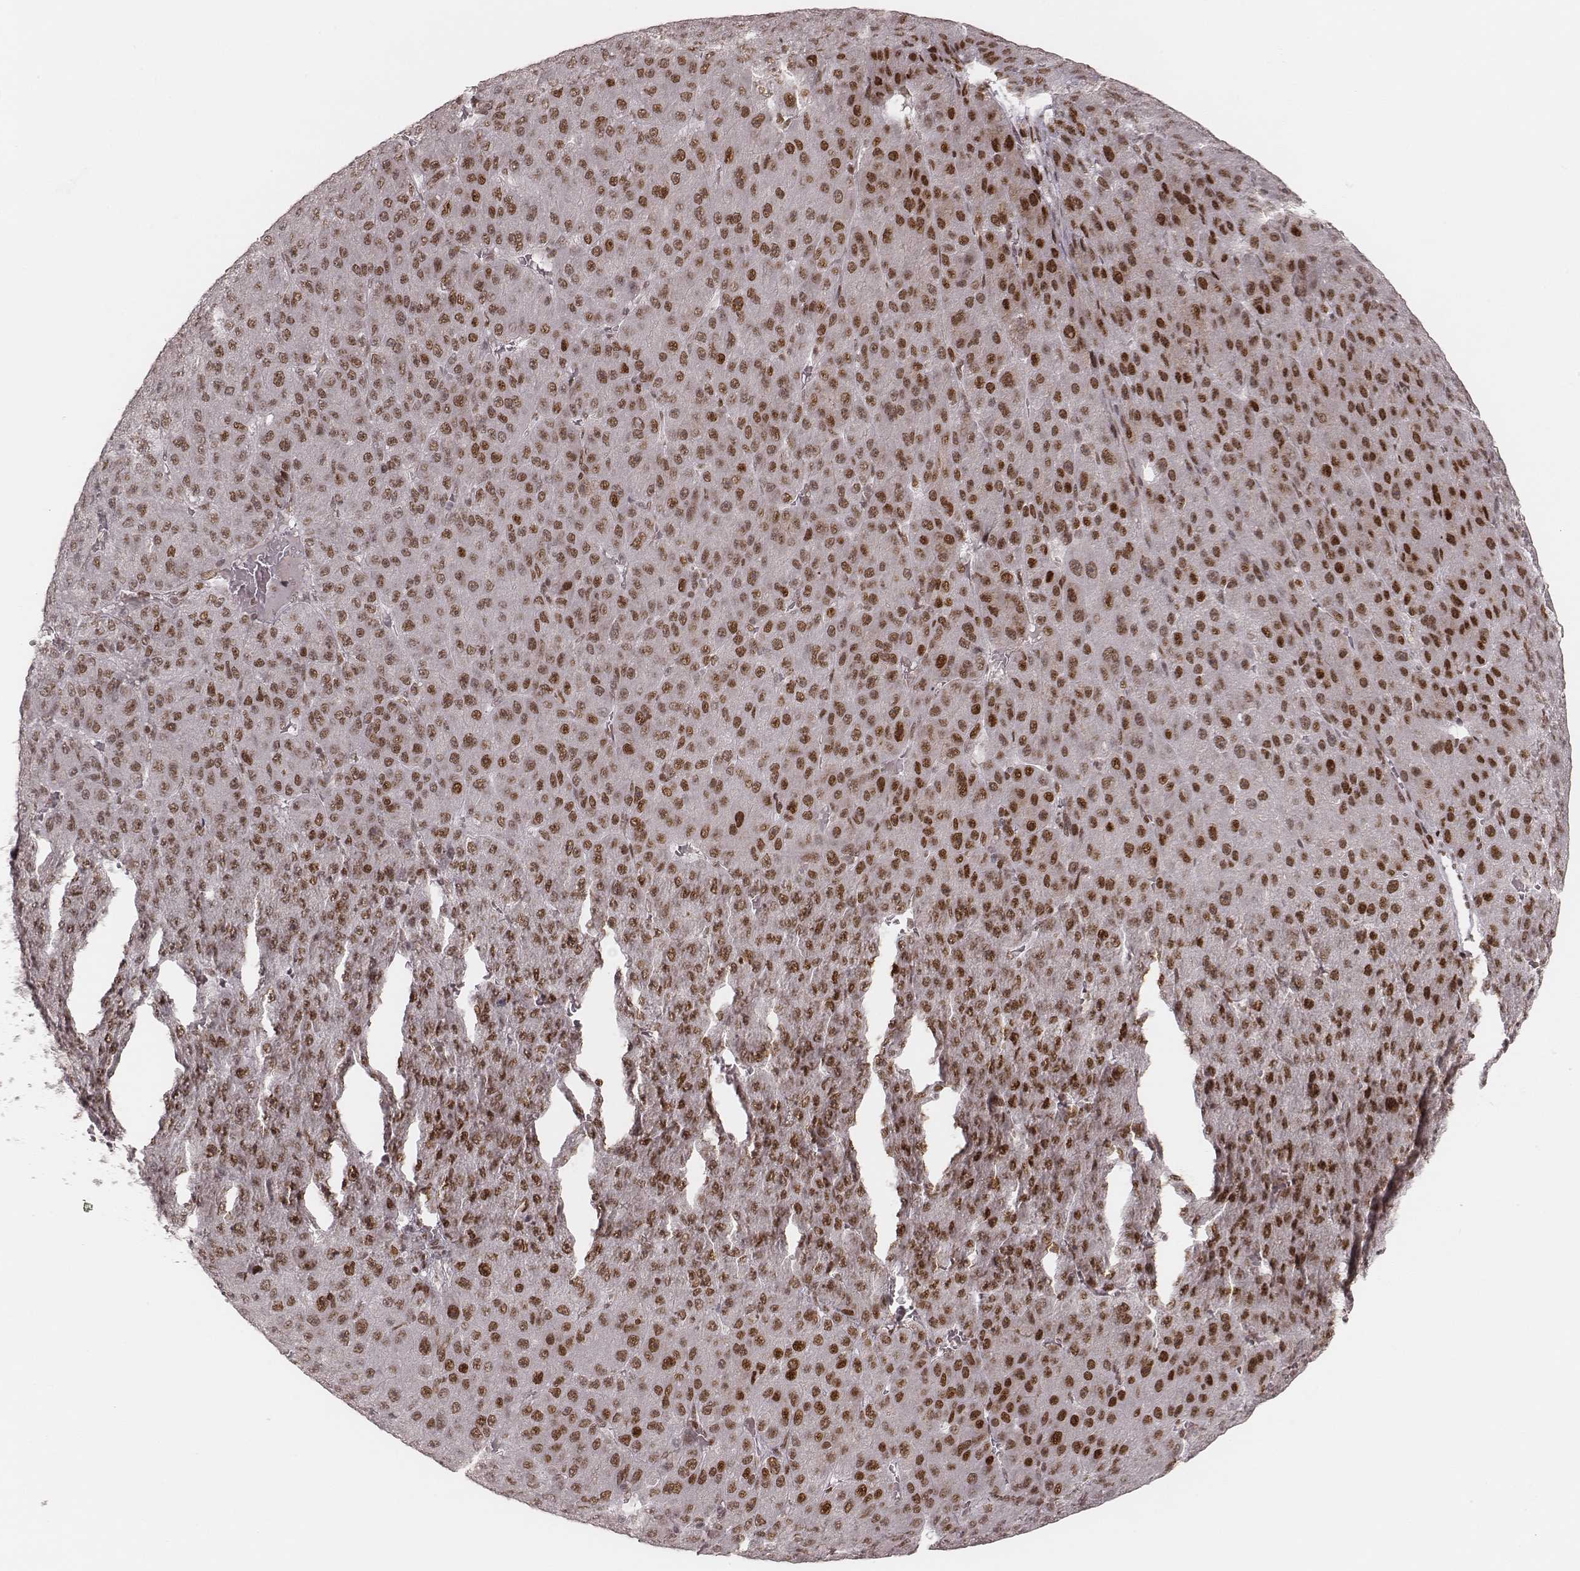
{"staining": {"intensity": "moderate", "quantity": "25%-75%", "location": "nuclear"}, "tissue": "liver cancer", "cell_type": "Tumor cells", "image_type": "cancer", "snomed": [{"axis": "morphology", "description": "Carcinoma, Hepatocellular, NOS"}, {"axis": "topography", "description": "Liver"}], "caption": "Liver hepatocellular carcinoma tissue displays moderate nuclear staining in about 25%-75% of tumor cells", "gene": "HNRNPC", "patient": {"sex": "male", "age": 67}}